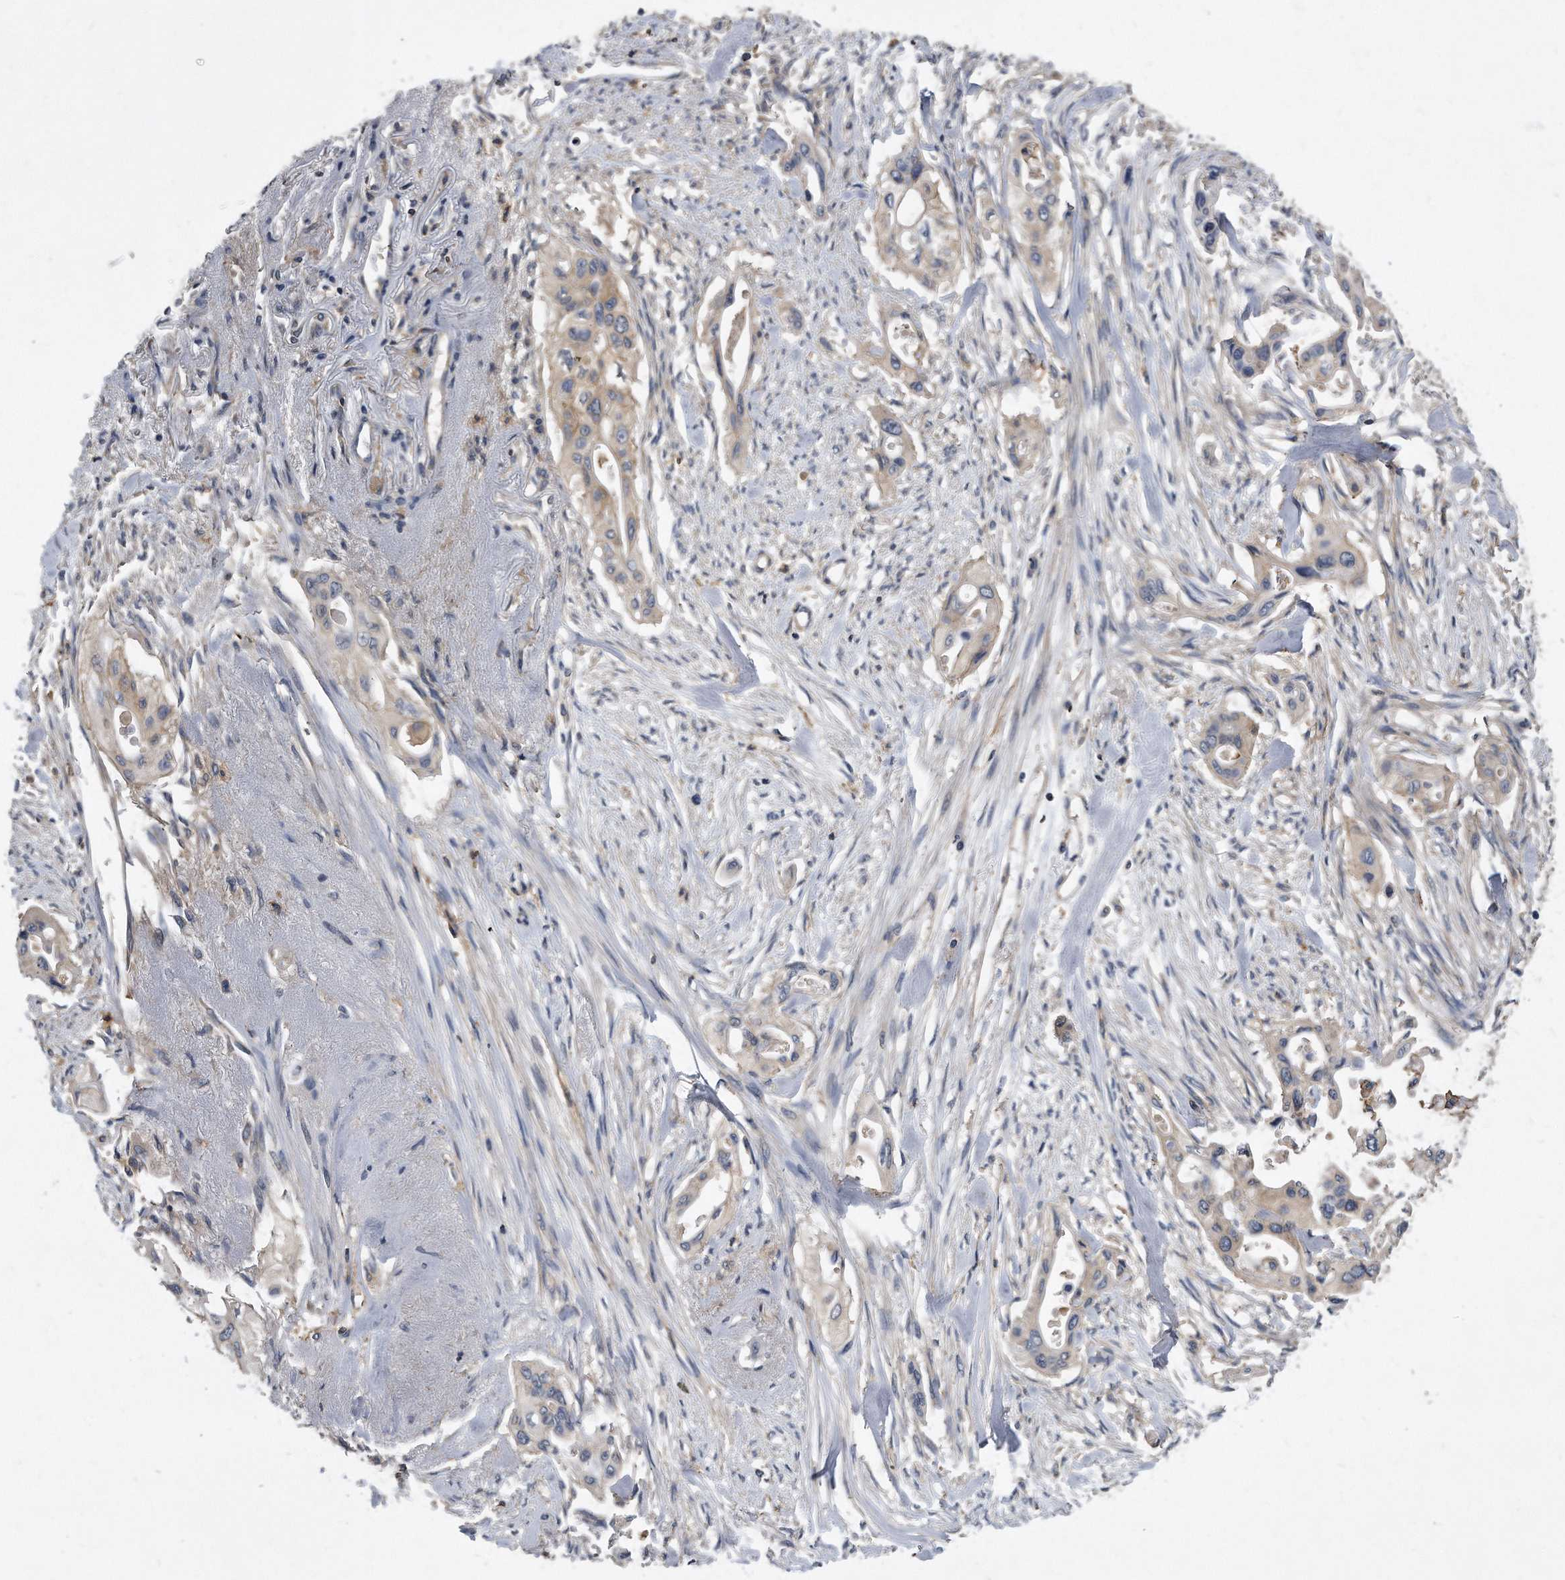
{"staining": {"intensity": "weak", "quantity": "<25%", "location": "cytoplasmic/membranous"}, "tissue": "pancreatic cancer", "cell_type": "Tumor cells", "image_type": "cancer", "snomed": [{"axis": "morphology", "description": "Adenocarcinoma, NOS"}, {"axis": "topography", "description": "Pancreas"}], "caption": "Protein analysis of pancreatic cancer displays no significant expression in tumor cells. Nuclei are stained in blue.", "gene": "ATG5", "patient": {"sex": "male", "age": 77}}